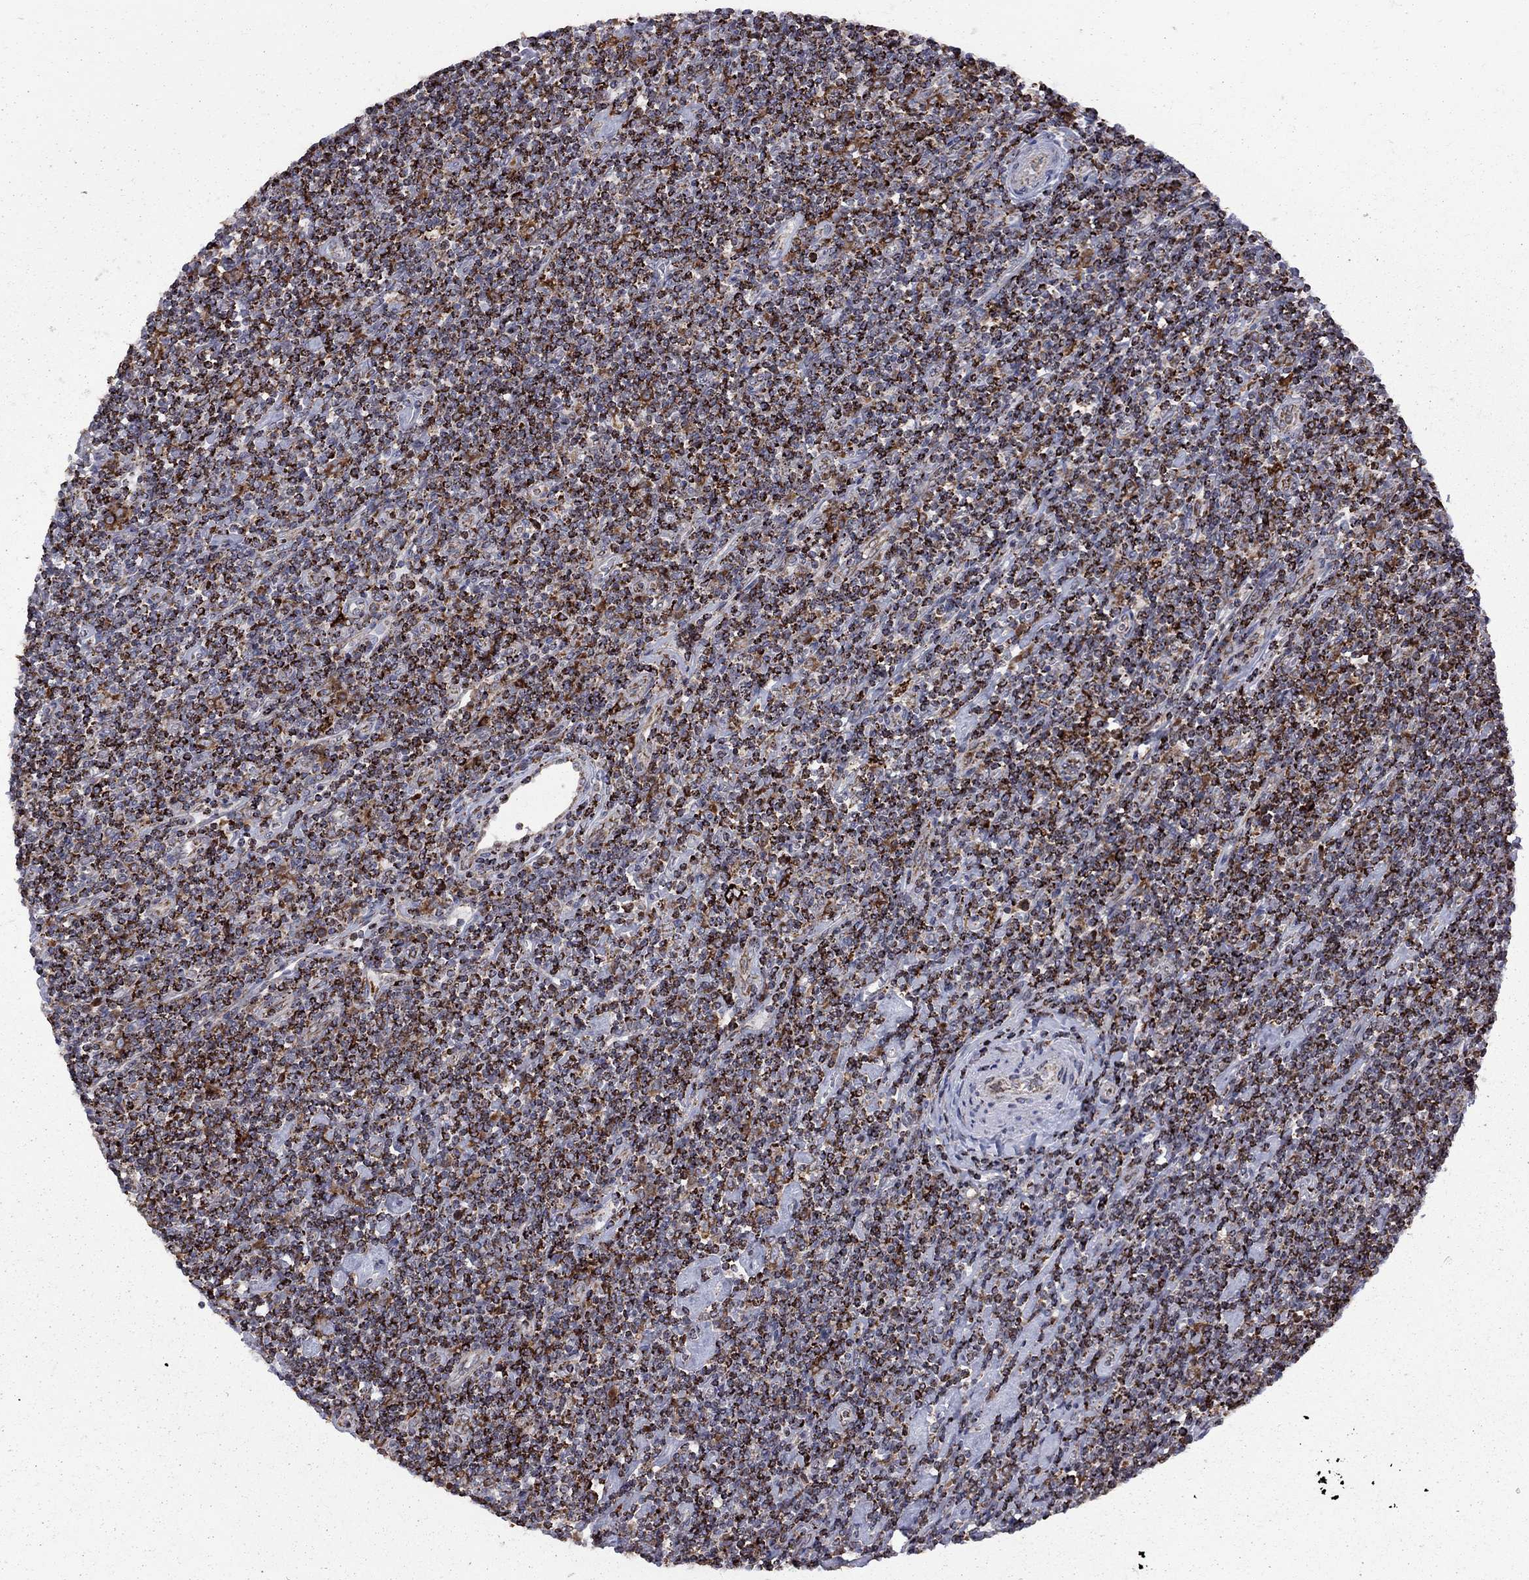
{"staining": {"intensity": "strong", "quantity": ">75%", "location": "cytoplasmic/membranous"}, "tissue": "lymphoma", "cell_type": "Tumor cells", "image_type": "cancer", "snomed": [{"axis": "morphology", "description": "Hodgkin's disease, NOS"}, {"axis": "topography", "description": "Lymph node"}], "caption": "Strong cytoplasmic/membranous staining is appreciated in about >75% of tumor cells in lymphoma. The staining is performed using DAB (3,3'-diaminobenzidine) brown chromogen to label protein expression. The nuclei are counter-stained blue using hematoxylin.", "gene": "CLPTM1", "patient": {"sex": "male", "age": 40}}